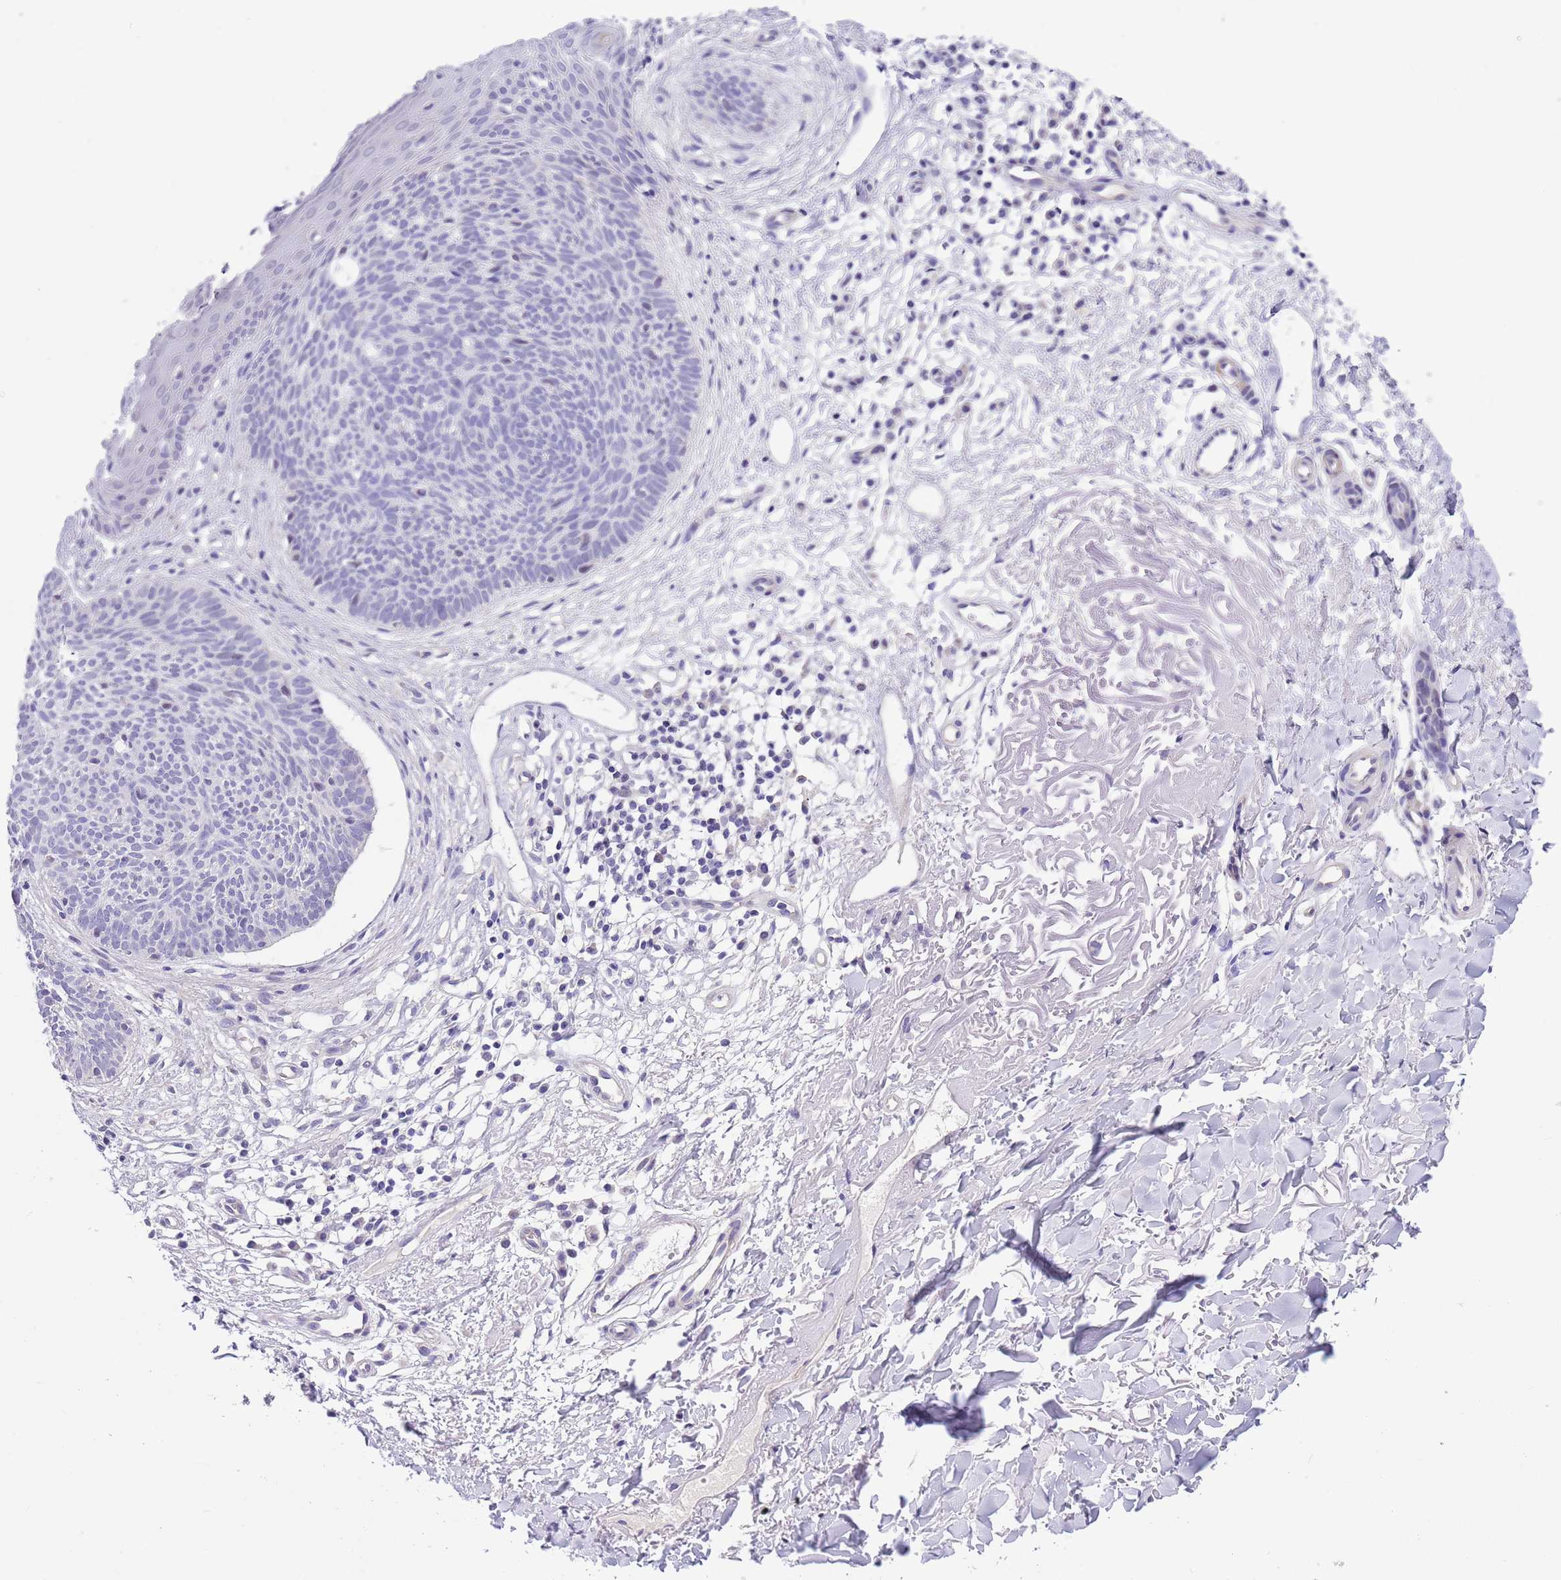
{"staining": {"intensity": "negative", "quantity": "none", "location": "none"}, "tissue": "skin cancer", "cell_type": "Tumor cells", "image_type": "cancer", "snomed": [{"axis": "morphology", "description": "Basal cell carcinoma"}, {"axis": "topography", "description": "Skin"}], "caption": "This is an immunohistochemistry (IHC) photomicrograph of human skin basal cell carcinoma. There is no staining in tumor cells.", "gene": "NET1", "patient": {"sex": "male", "age": 84}}